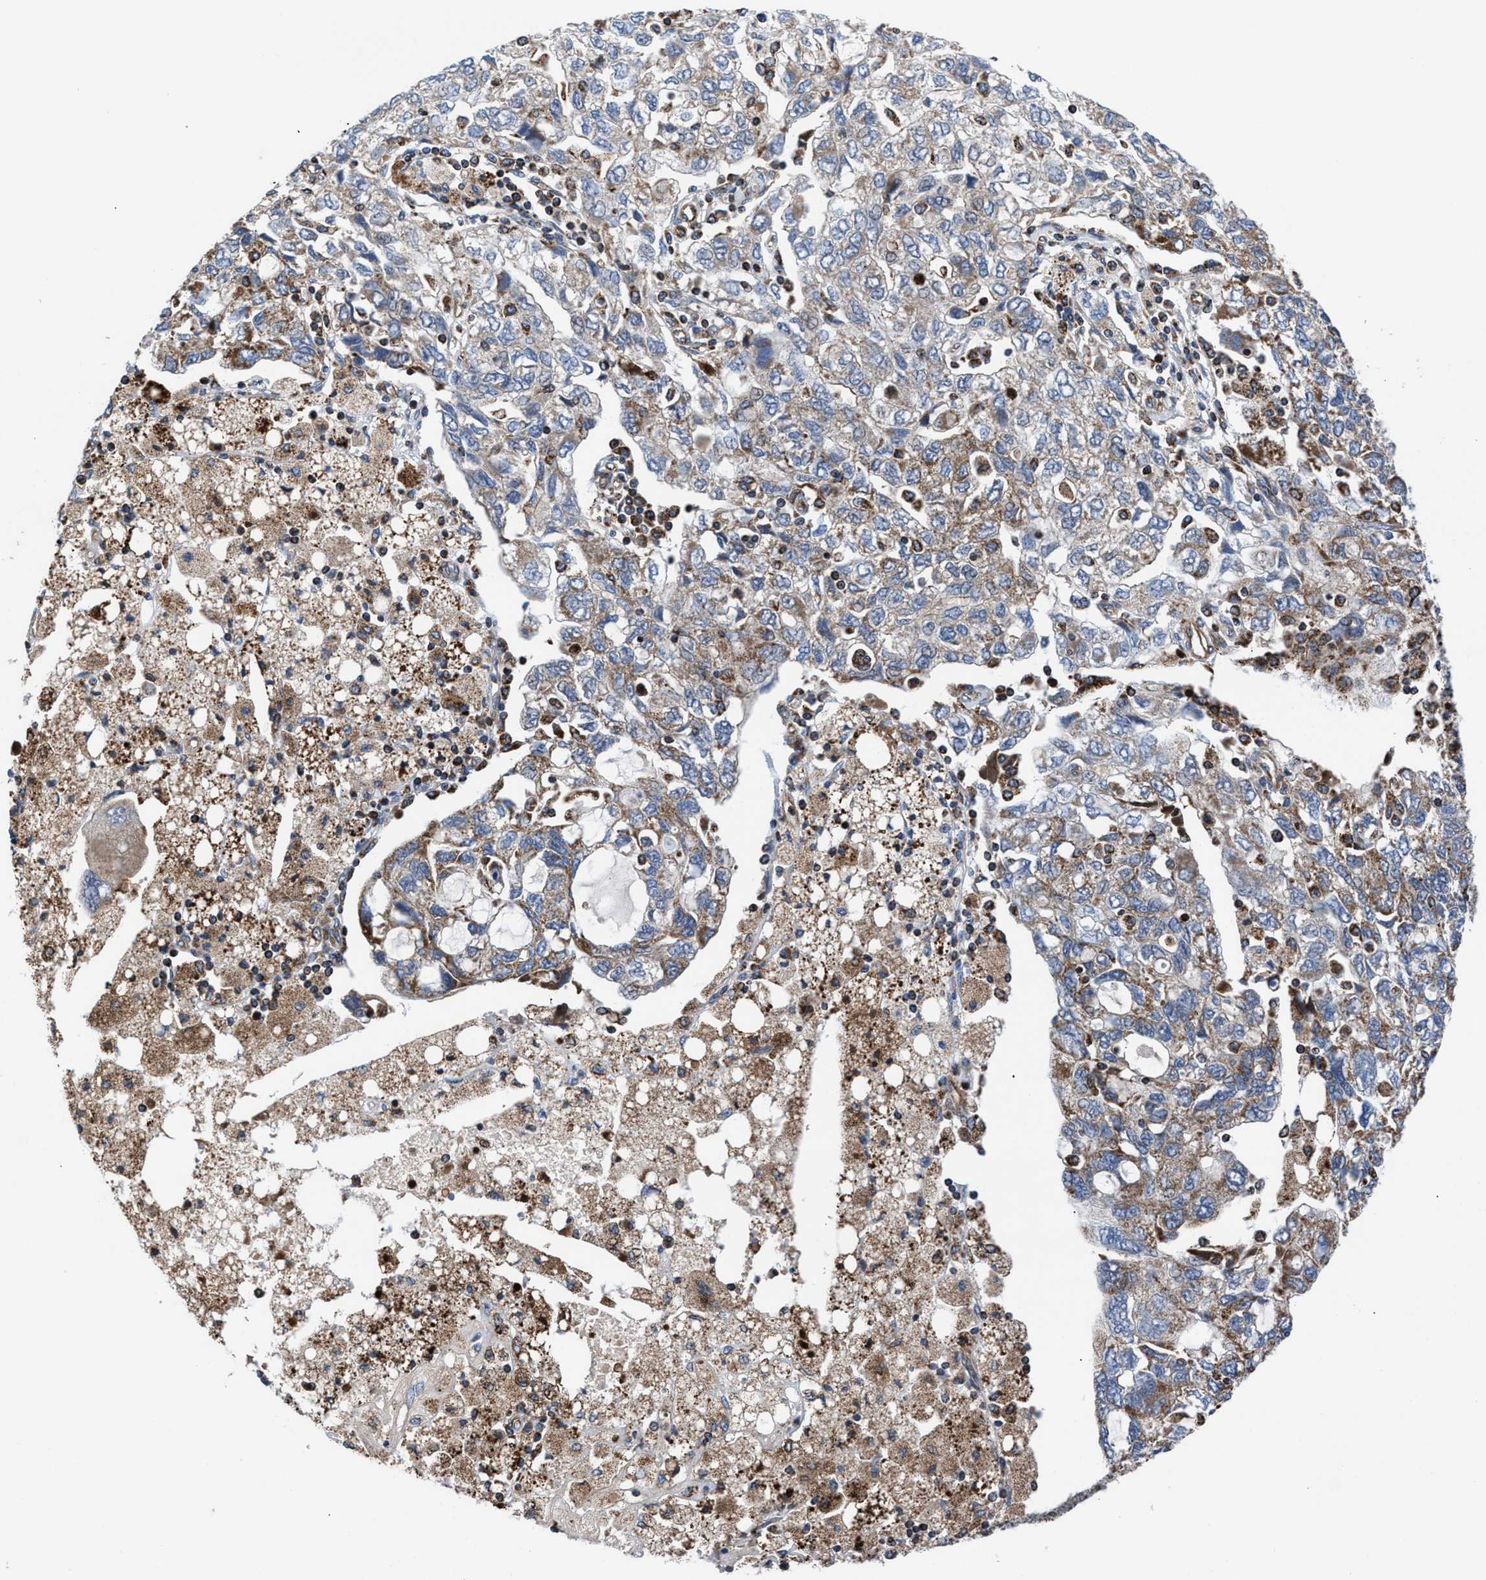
{"staining": {"intensity": "moderate", "quantity": "25%-75%", "location": "cytoplasmic/membranous"}, "tissue": "ovarian cancer", "cell_type": "Tumor cells", "image_type": "cancer", "snomed": [{"axis": "morphology", "description": "Carcinoma, NOS"}, {"axis": "morphology", "description": "Cystadenocarcinoma, serous, NOS"}, {"axis": "topography", "description": "Ovary"}], "caption": "IHC histopathology image of human ovarian cancer stained for a protein (brown), which shows medium levels of moderate cytoplasmic/membranous expression in approximately 25%-75% of tumor cells.", "gene": "PRR15L", "patient": {"sex": "female", "age": 69}}